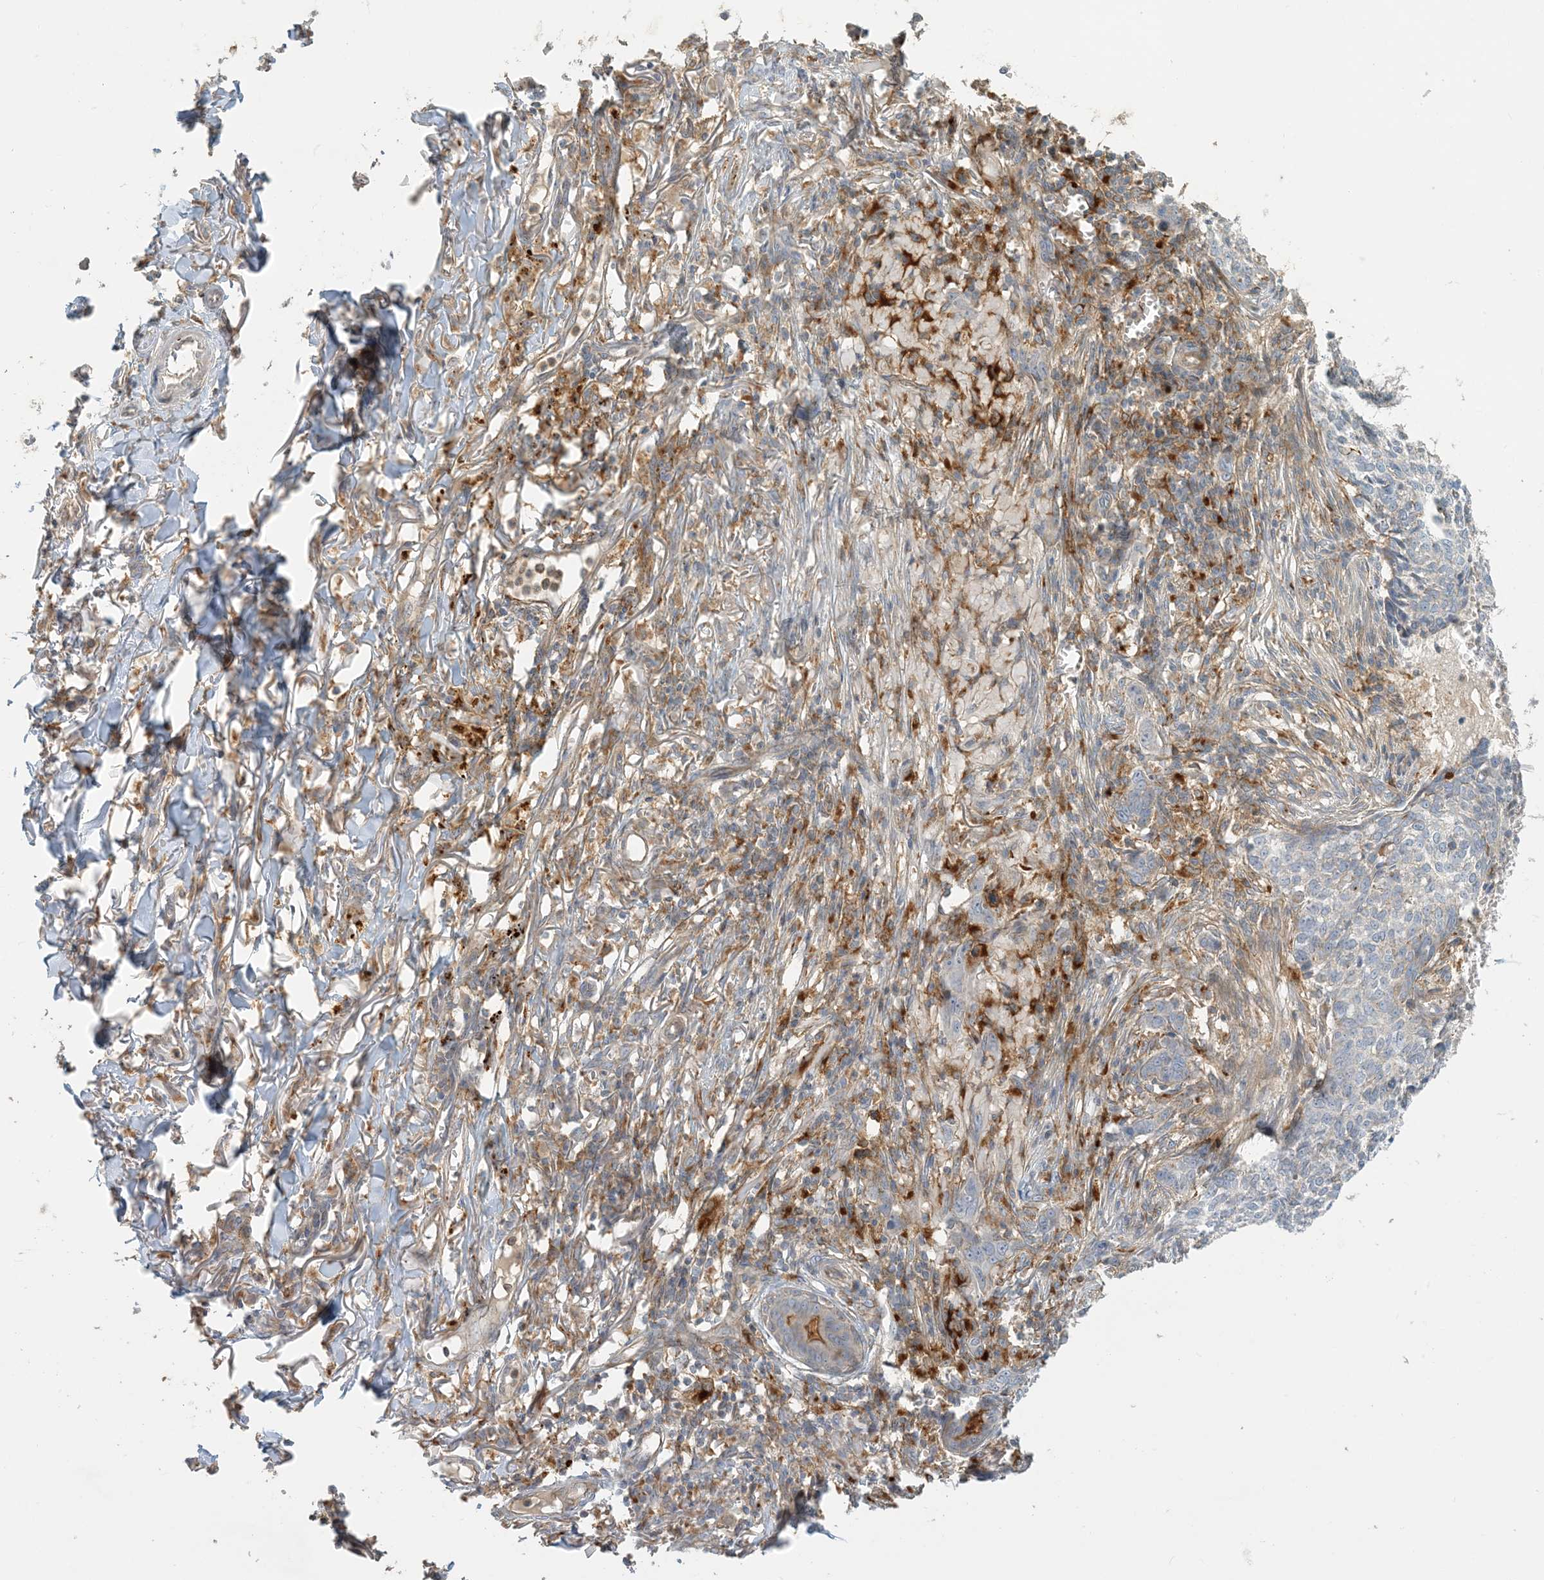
{"staining": {"intensity": "negative", "quantity": "none", "location": "none"}, "tissue": "skin cancer", "cell_type": "Tumor cells", "image_type": "cancer", "snomed": [{"axis": "morphology", "description": "Basal cell carcinoma"}, {"axis": "topography", "description": "Skin"}], "caption": "Image shows no protein expression in tumor cells of skin basal cell carcinoma tissue.", "gene": "SPPL2A", "patient": {"sex": "male", "age": 85}}